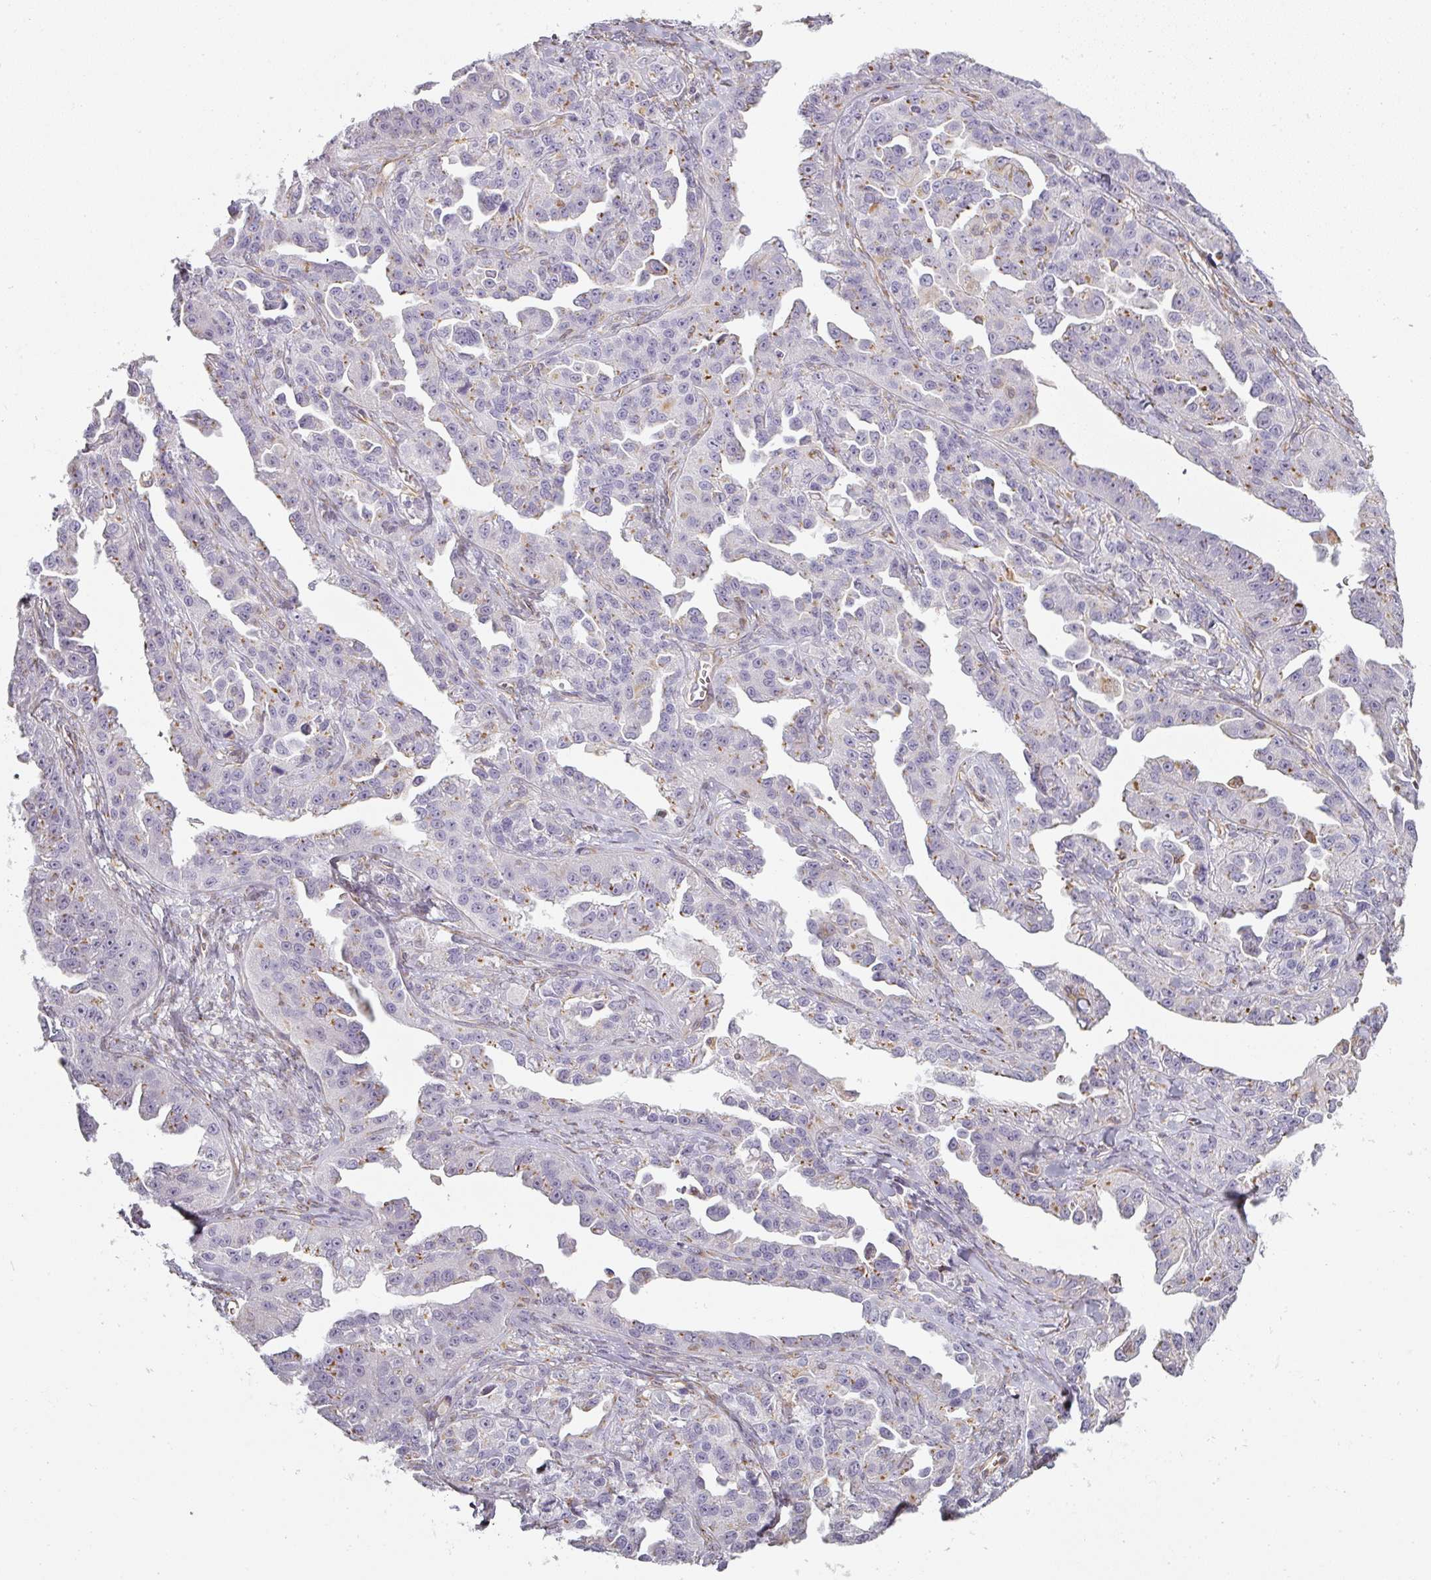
{"staining": {"intensity": "weak", "quantity": "<25%", "location": "cytoplasmic/membranous"}, "tissue": "ovarian cancer", "cell_type": "Tumor cells", "image_type": "cancer", "snomed": [{"axis": "morphology", "description": "Cystadenocarcinoma, serous, NOS"}, {"axis": "topography", "description": "Ovary"}], "caption": "An image of ovarian serous cystadenocarcinoma stained for a protein demonstrates no brown staining in tumor cells. (Stains: DAB (3,3'-diaminobenzidine) immunohistochemistry (IHC) with hematoxylin counter stain, Microscopy: brightfield microscopy at high magnification).", "gene": "ATP8B2", "patient": {"sex": "female", "age": 75}}